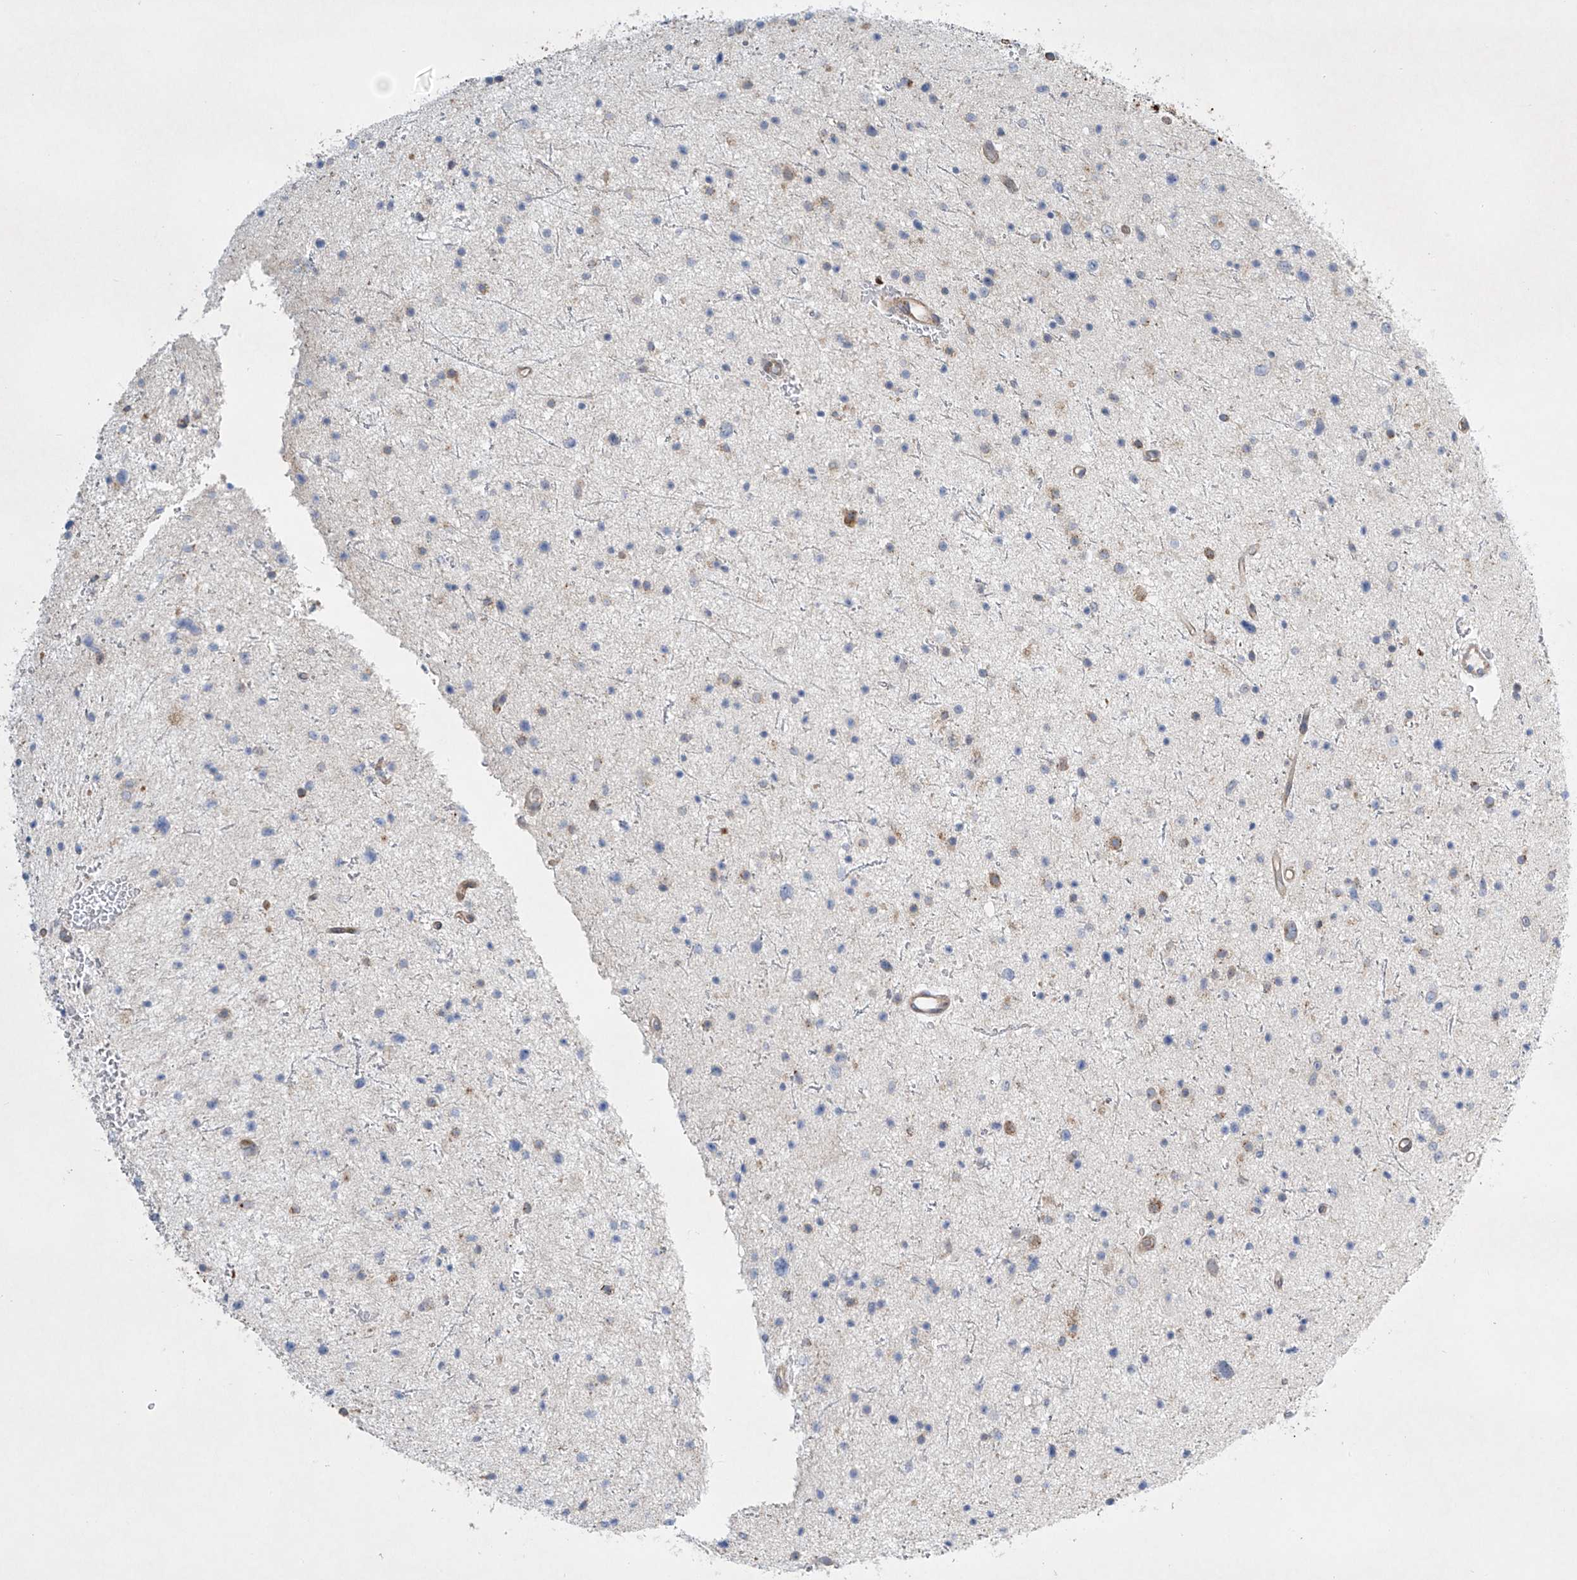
{"staining": {"intensity": "moderate", "quantity": "<25%", "location": "cytoplasmic/membranous"}, "tissue": "glioma", "cell_type": "Tumor cells", "image_type": "cancer", "snomed": [{"axis": "morphology", "description": "Glioma, malignant, Low grade"}, {"axis": "topography", "description": "Brain"}], "caption": "Moderate cytoplasmic/membranous protein positivity is appreciated in about <25% of tumor cells in glioma. (DAB IHC, brown staining for protein, blue staining for nuclei).", "gene": "TJAP1", "patient": {"sex": "female", "age": 37}}